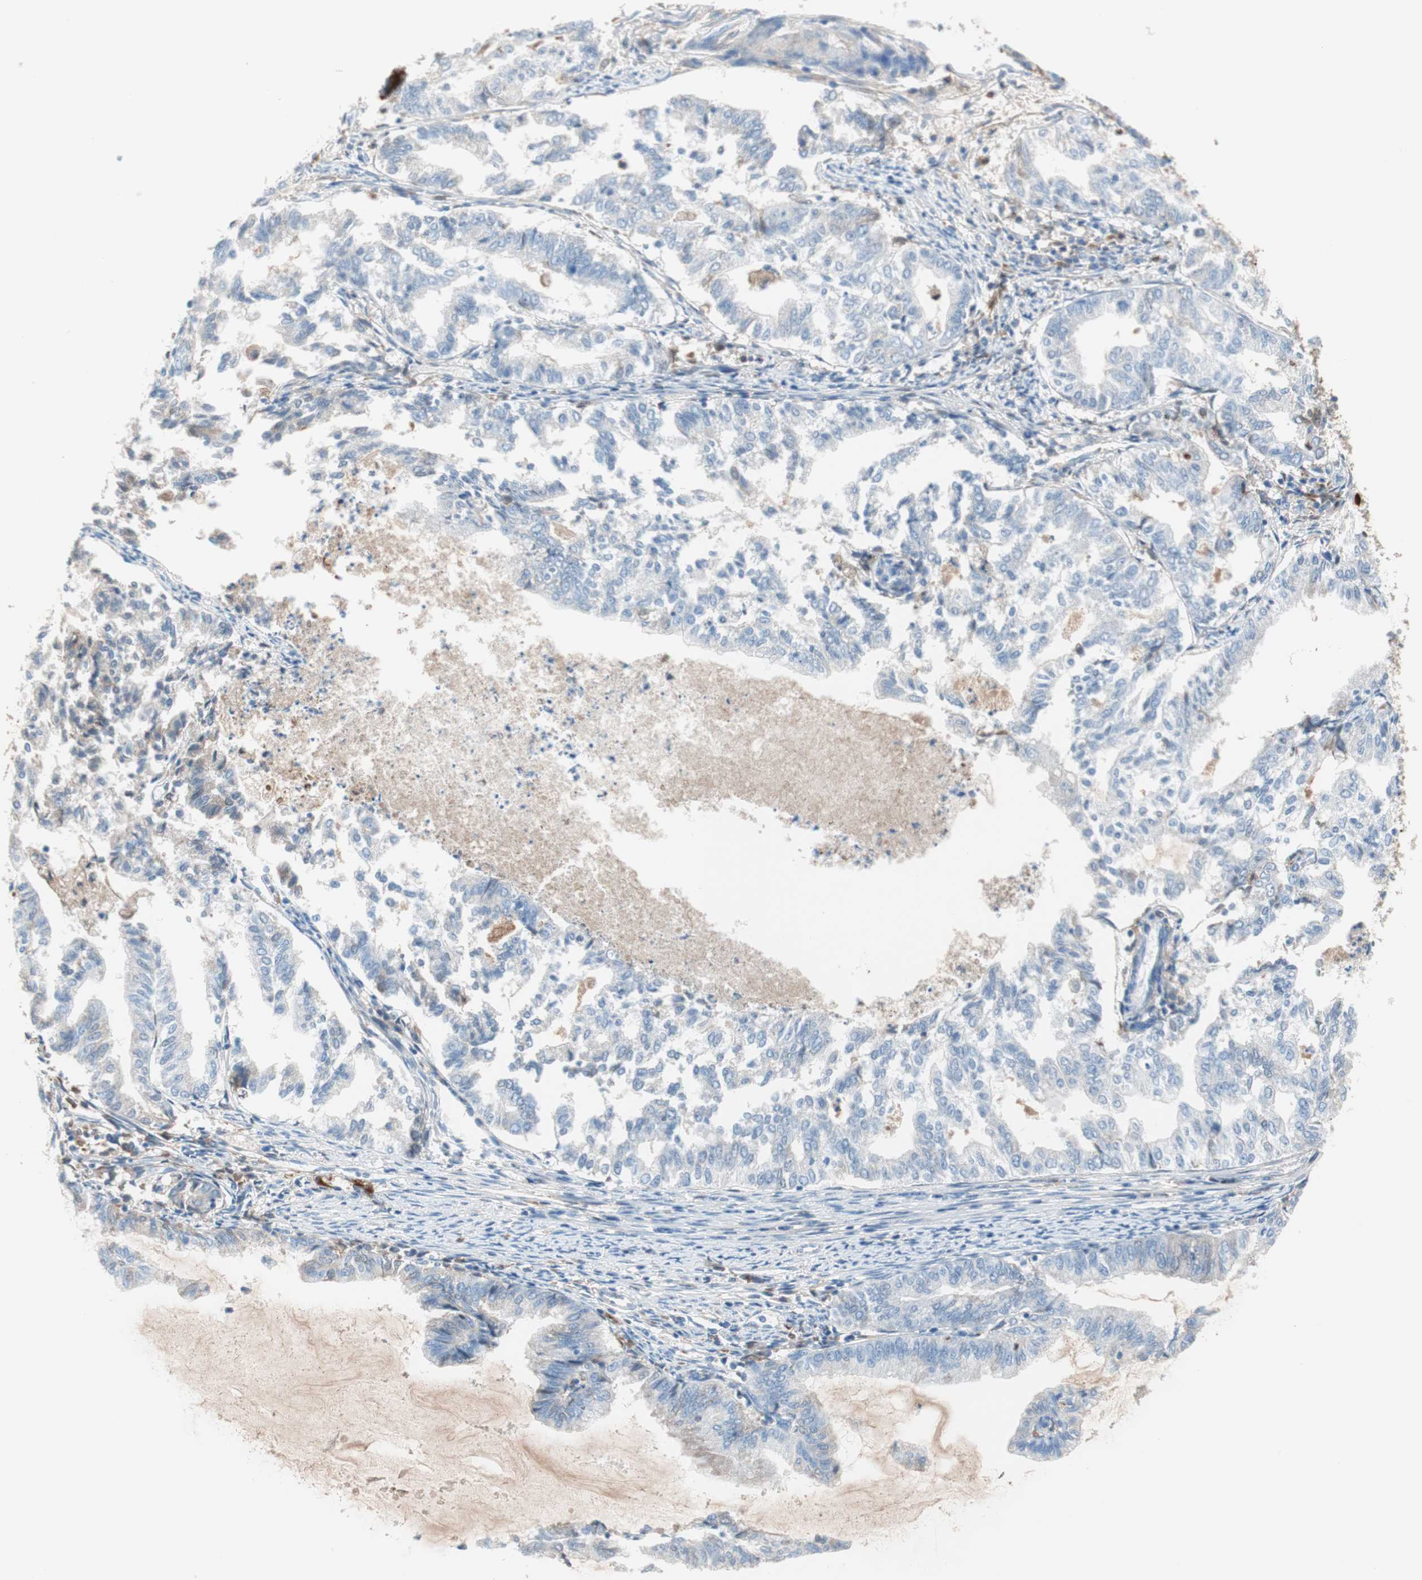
{"staining": {"intensity": "negative", "quantity": "none", "location": "none"}, "tissue": "endometrial cancer", "cell_type": "Tumor cells", "image_type": "cancer", "snomed": [{"axis": "morphology", "description": "Adenocarcinoma, NOS"}, {"axis": "topography", "description": "Endometrium"}], "caption": "Tumor cells show no significant staining in endometrial cancer.", "gene": "RBP4", "patient": {"sex": "female", "age": 79}}